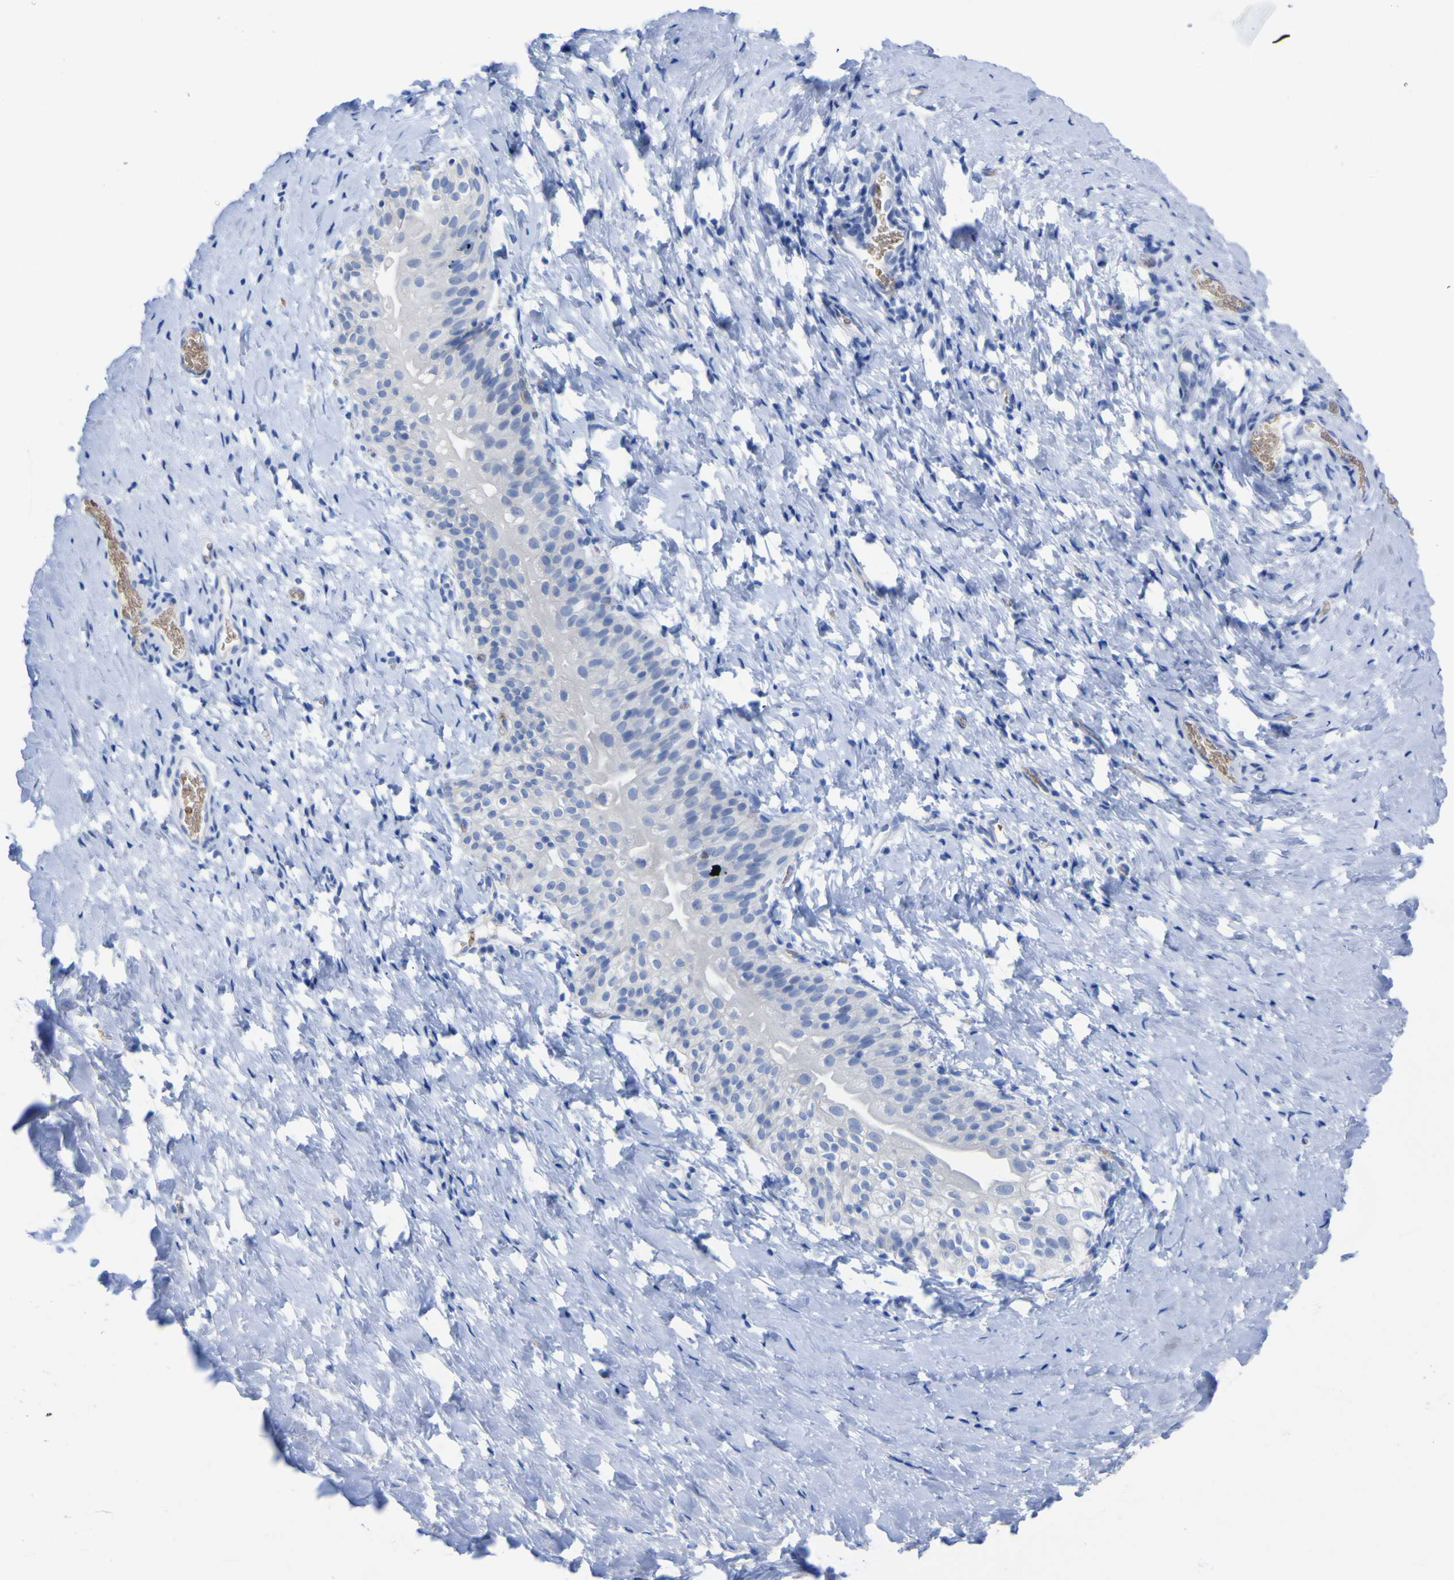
{"staining": {"intensity": "negative", "quantity": "none", "location": "none"}, "tissue": "smooth muscle", "cell_type": "Smooth muscle cells", "image_type": "normal", "snomed": [{"axis": "morphology", "description": "Normal tissue, NOS"}, {"axis": "topography", "description": "Smooth muscle"}], "caption": "A high-resolution histopathology image shows immunohistochemistry (IHC) staining of unremarkable smooth muscle, which demonstrates no significant positivity in smooth muscle cells. (DAB (3,3'-diaminobenzidine) IHC with hematoxylin counter stain).", "gene": "GCM1", "patient": {"sex": "male", "age": 16}}